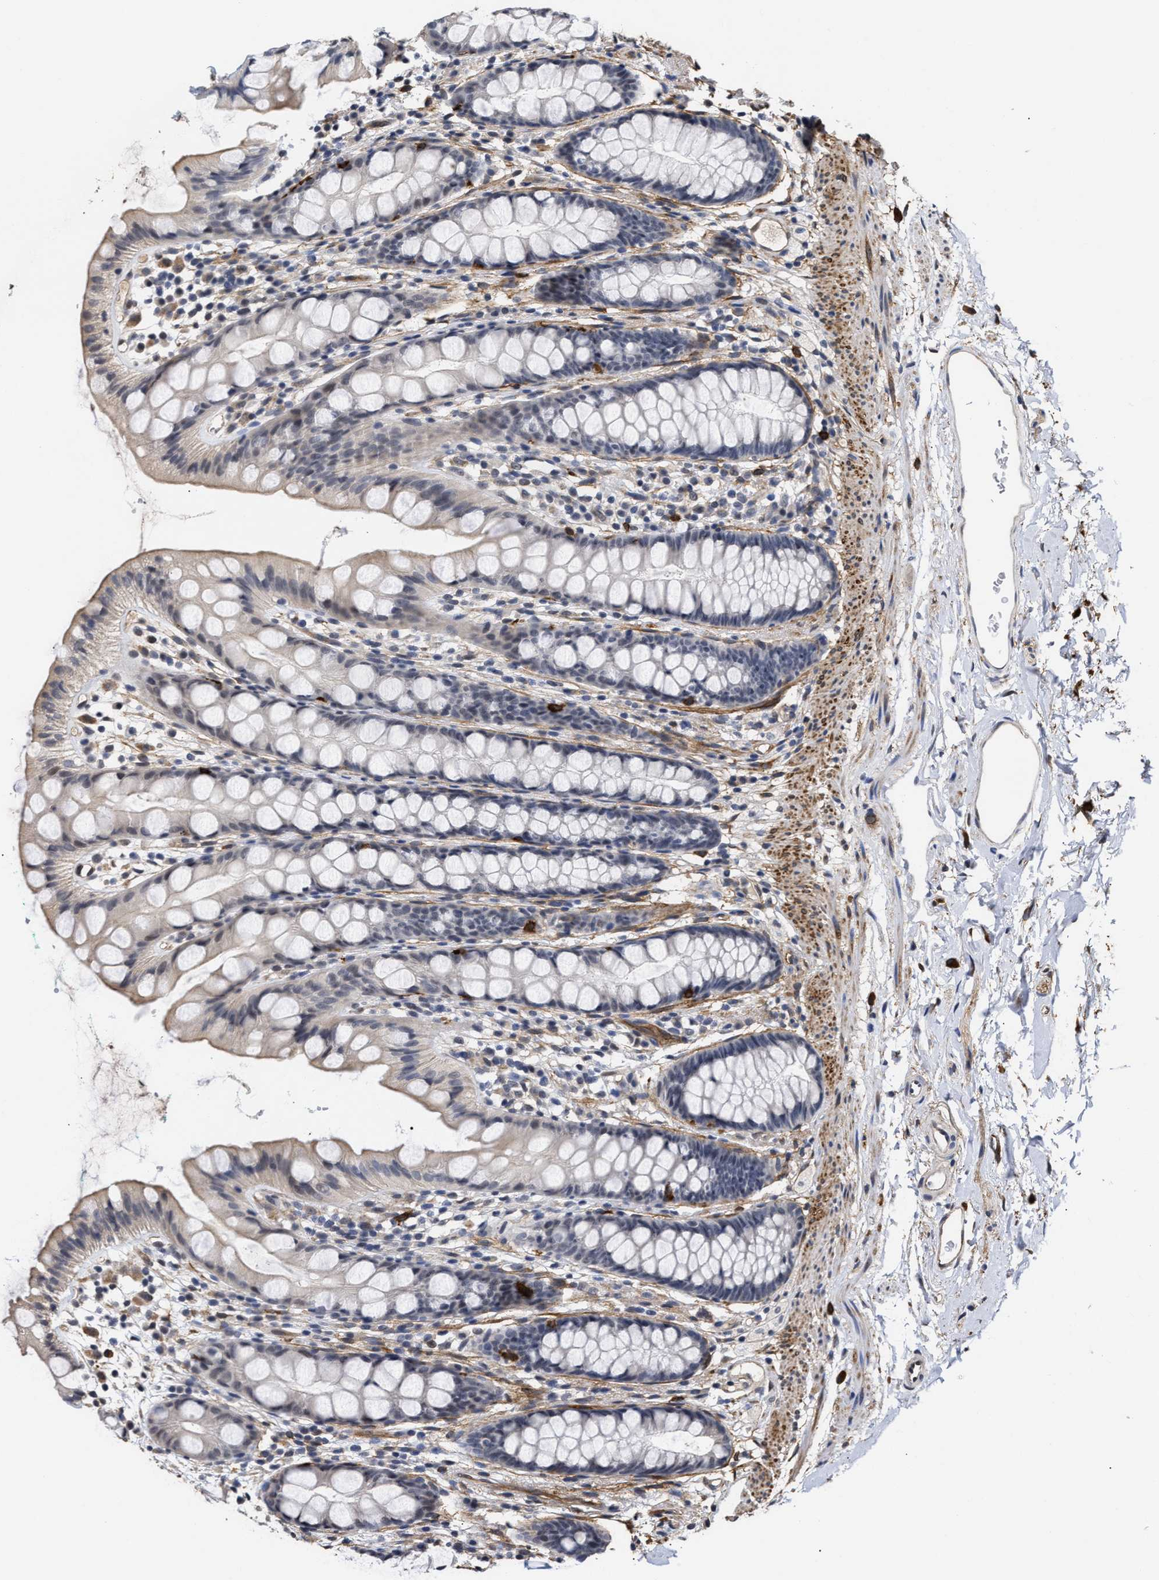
{"staining": {"intensity": "negative", "quantity": "none", "location": "none"}, "tissue": "rectum", "cell_type": "Glandular cells", "image_type": "normal", "snomed": [{"axis": "morphology", "description": "Normal tissue, NOS"}, {"axis": "topography", "description": "Rectum"}], "caption": "Immunohistochemistry of unremarkable human rectum shows no staining in glandular cells. The staining is performed using DAB brown chromogen with nuclei counter-stained in using hematoxylin.", "gene": "AHNAK2", "patient": {"sex": "female", "age": 65}}